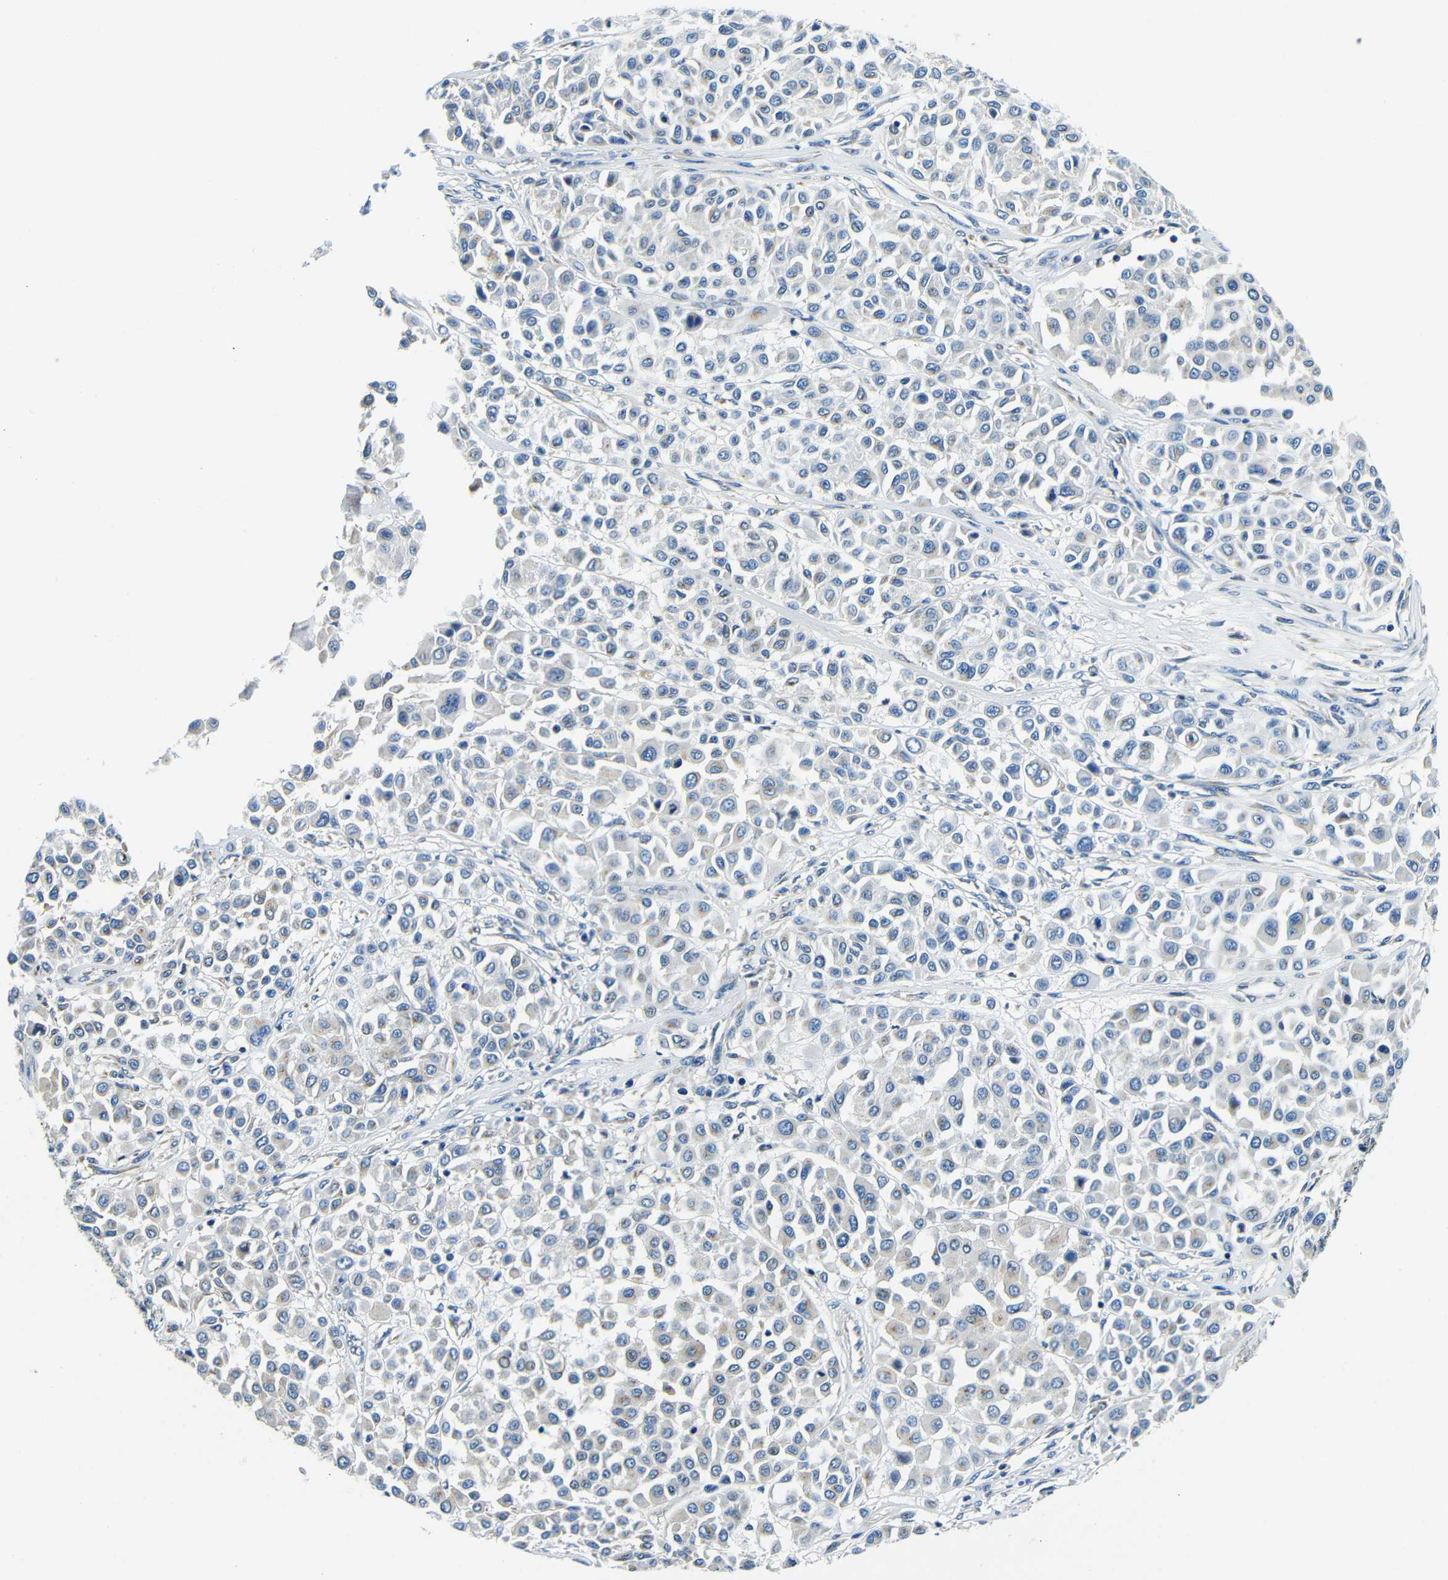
{"staining": {"intensity": "negative", "quantity": "none", "location": "none"}, "tissue": "melanoma", "cell_type": "Tumor cells", "image_type": "cancer", "snomed": [{"axis": "morphology", "description": "Malignant melanoma, Metastatic site"}, {"axis": "topography", "description": "Soft tissue"}], "caption": "The micrograph exhibits no significant staining in tumor cells of malignant melanoma (metastatic site).", "gene": "USO1", "patient": {"sex": "male", "age": 41}}